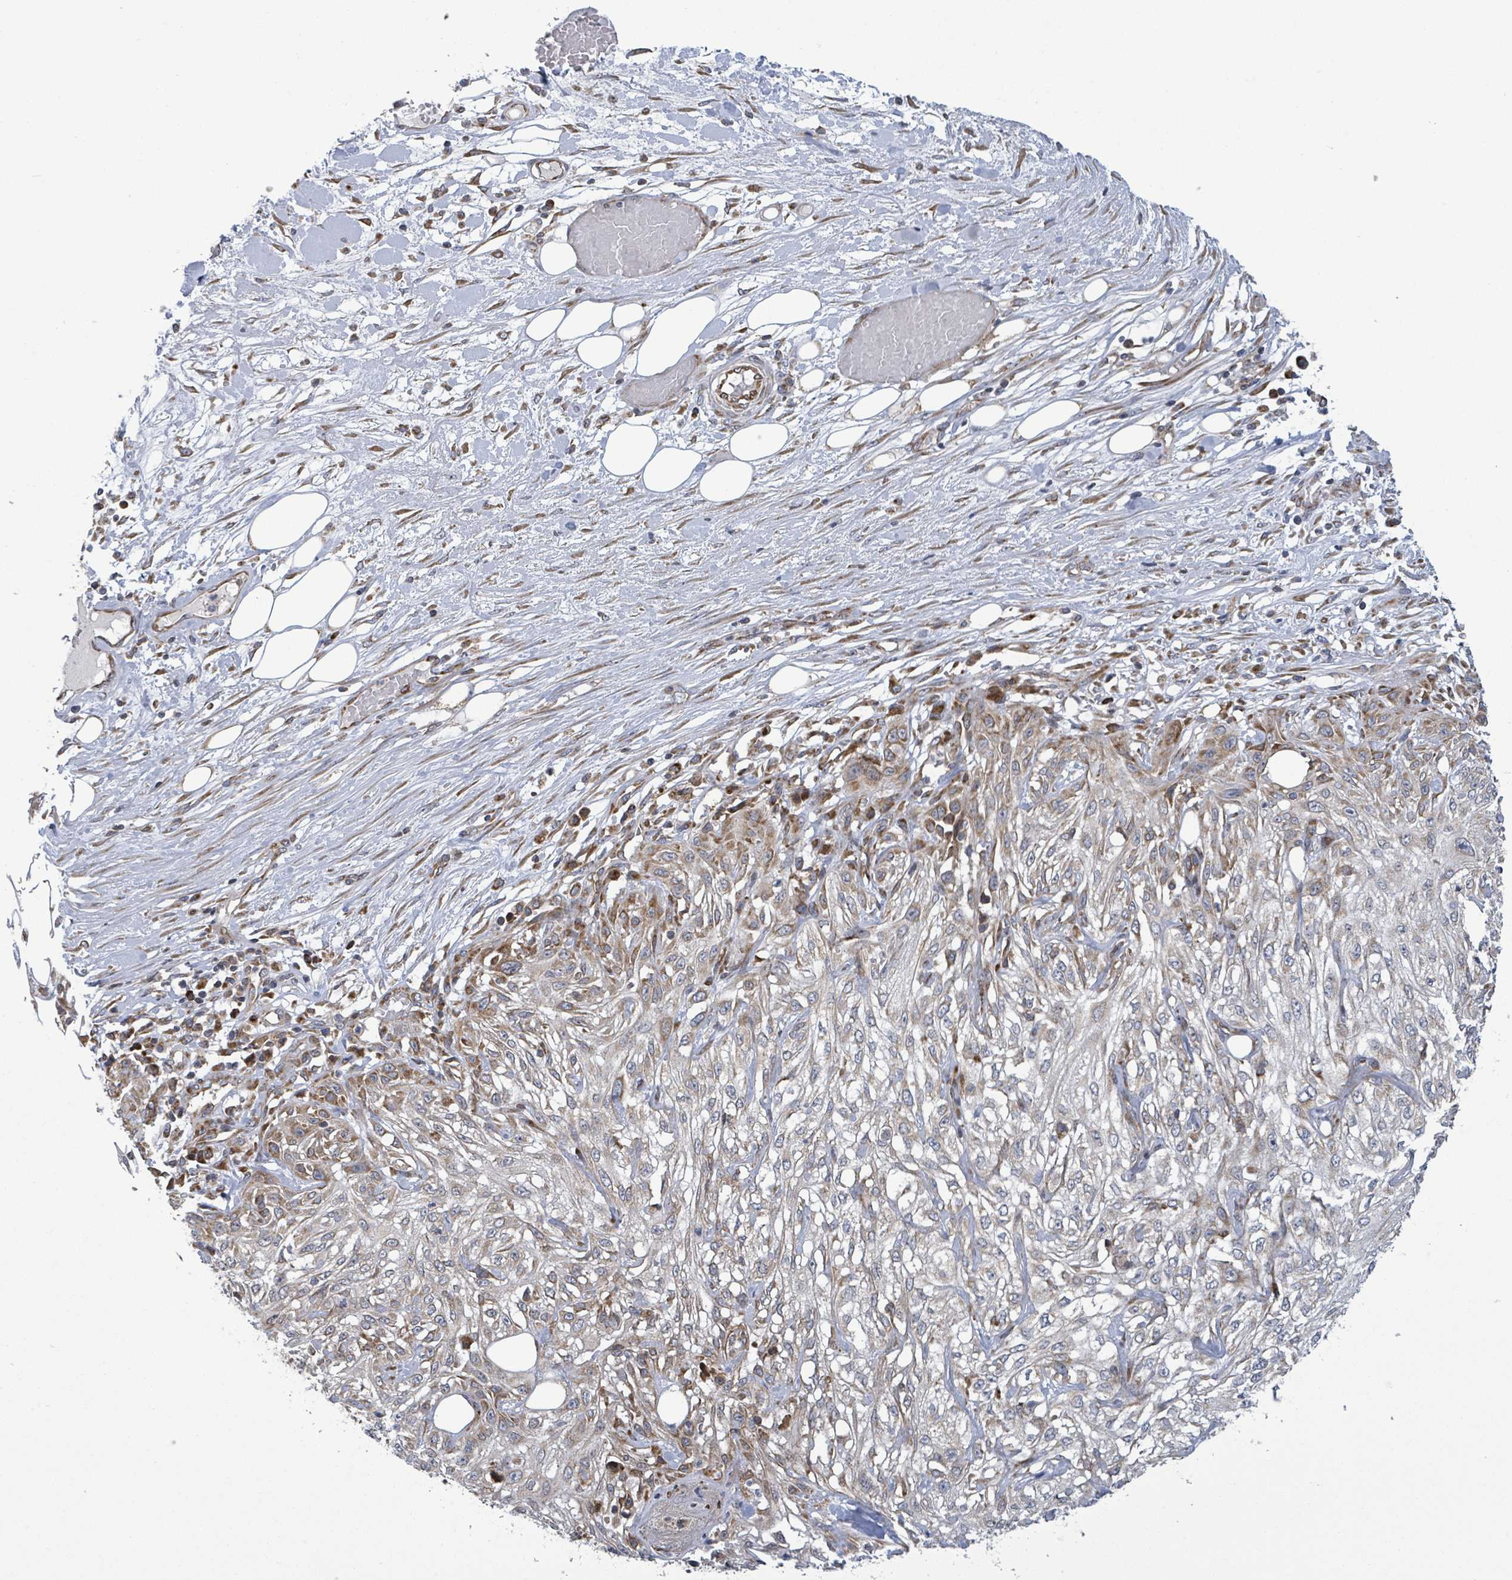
{"staining": {"intensity": "weak", "quantity": "<25%", "location": "cytoplasmic/membranous"}, "tissue": "skin cancer", "cell_type": "Tumor cells", "image_type": "cancer", "snomed": [{"axis": "morphology", "description": "Squamous cell carcinoma, NOS"}, {"axis": "morphology", "description": "Squamous cell carcinoma, metastatic, NOS"}, {"axis": "topography", "description": "Skin"}, {"axis": "topography", "description": "Lymph node"}], "caption": "This is an immunohistochemistry micrograph of human skin squamous cell carcinoma. There is no positivity in tumor cells.", "gene": "NOMO1", "patient": {"sex": "male", "age": 75}}